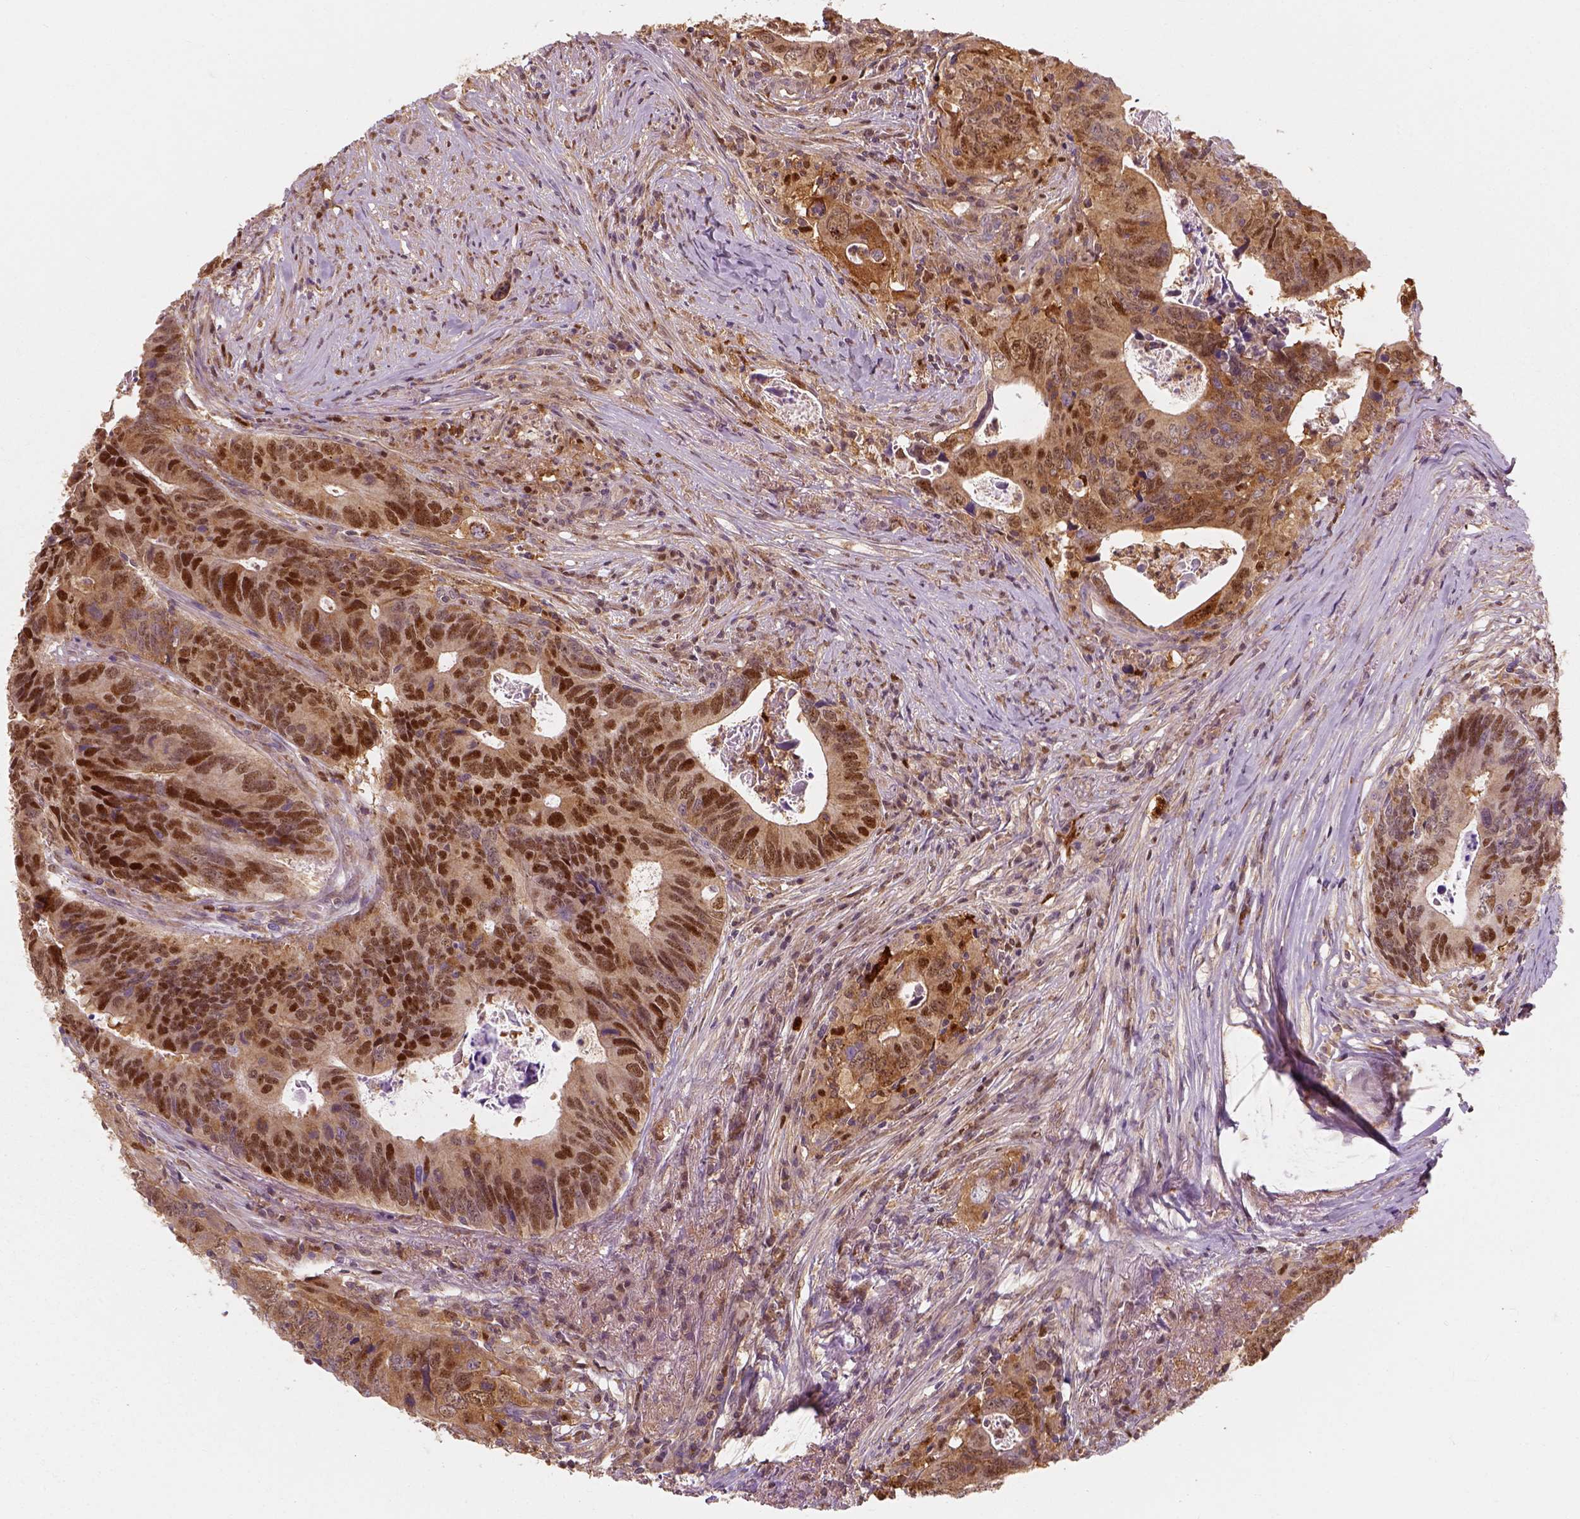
{"staining": {"intensity": "moderate", "quantity": ">75%", "location": "cytoplasmic/membranous,nuclear"}, "tissue": "colorectal cancer", "cell_type": "Tumor cells", "image_type": "cancer", "snomed": [{"axis": "morphology", "description": "Adenocarcinoma, NOS"}, {"axis": "topography", "description": "Colon"}], "caption": "Brown immunohistochemical staining in colorectal cancer (adenocarcinoma) shows moderate cytoplasmic/membranous and nuclear staining in about >75% of tumor cells.", "gene": "SQSTM1", "patient": {"sex": "female", "age": 82}}